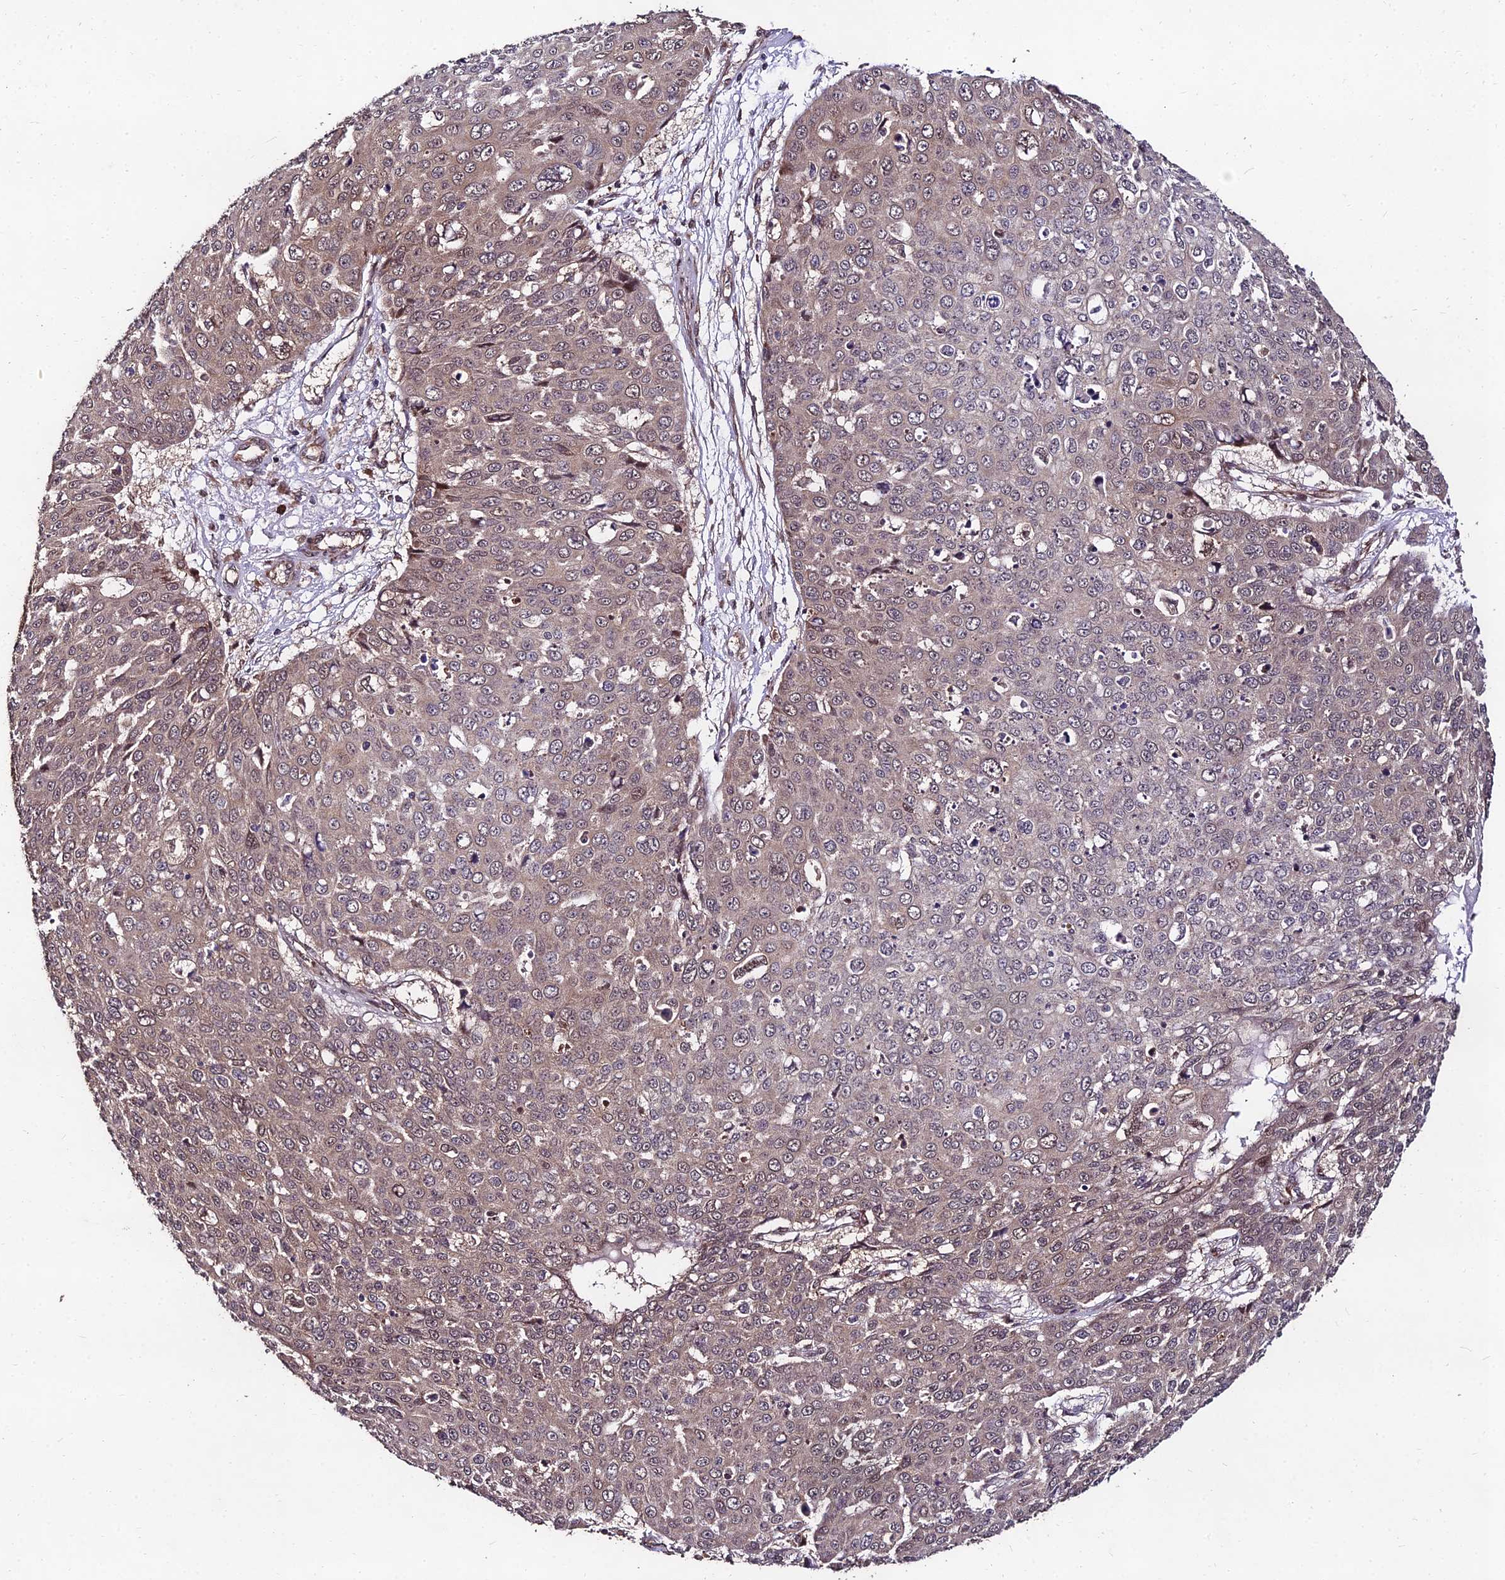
{"staining": {"intensity": "weak", "quantity": "25%-75%", "location": "cytoplasmic/membranous,nuclear"}, "tissue": "skin cancer", "cell_type": "Tumor cells", "image_type": "cancer", "snomed": [{"axis": "morphology", "description": "Squamous cell carcinoma, NOS"}, {"axis": "topography", "description": "Skin"}], "caption": "The immunohistochemical stain shows weak cytoplasmic/membranous and nuclear staining in tumor cells of skin cancer (squamous cell carcinoma) tissue. (IHC, brightfield microscopy, high magnification).", "gene": "MKKS", "patient": {"sex": "male", "age": 71}}